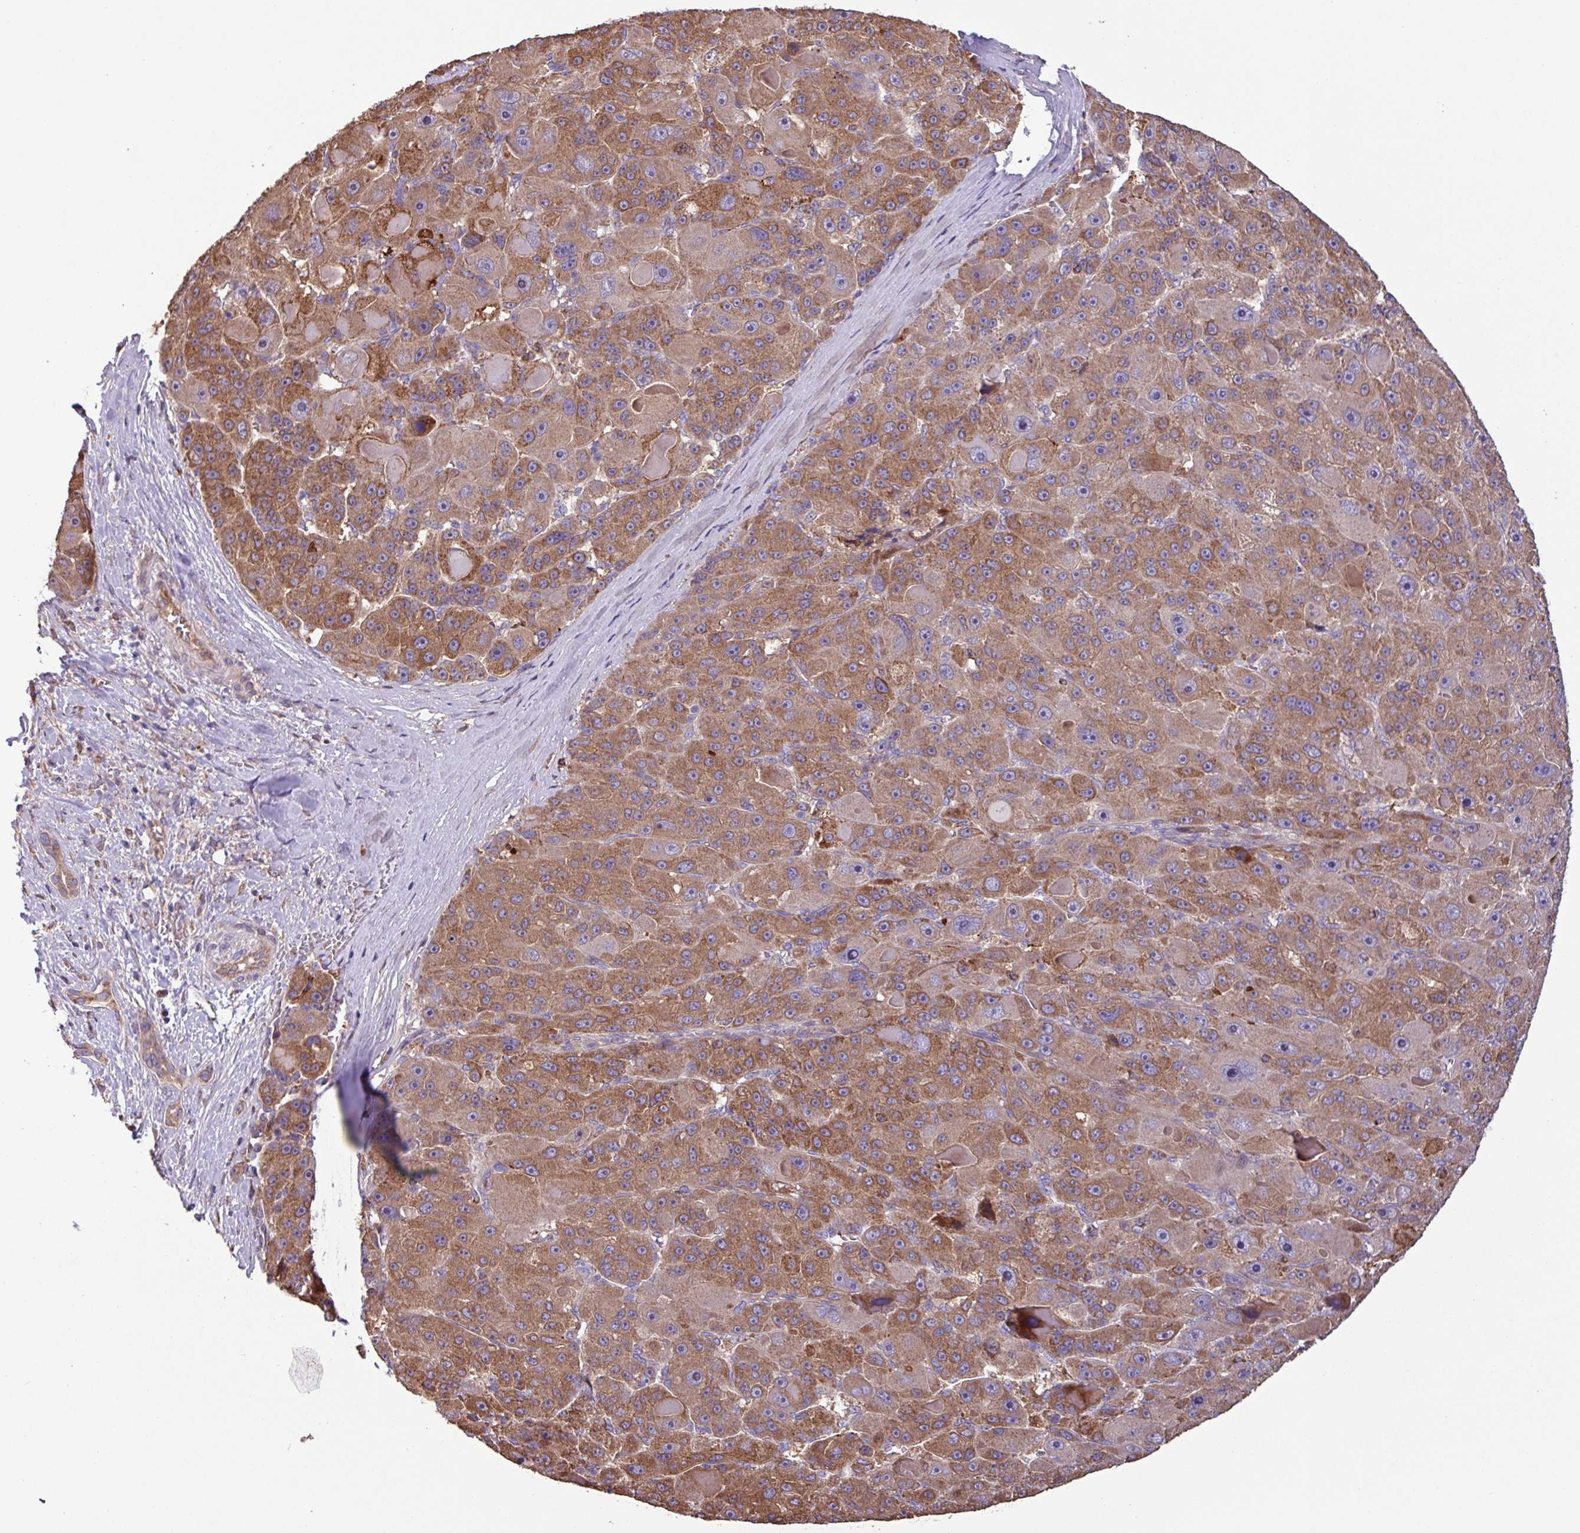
{"staining": {"intensity": "moderate", "quantity": ">75%", "location": "cytoplasmic/membranous"}, "tissue": "liver cancer", "cell_type": "Tumor cells", "image_type": "cancer", "snomed": [{"axis": "morphology", "description": "Carcinoma, Hepatocellular, NOS"}, {"axis": "topography", "description": "Liver"}], "caption": "Immunohistochemistry (IHC) photomicrograph of neoplastic tissue: liver hepatocellular carcinoma stained using immunohistochemistry (IHC) displays medium levels of moderate protein expression localized specifically in the cytoplasmic/membranous of tumor cells, appearing as a cytoplasmic/membranous brown color.", "gene": "PTPRQ", "patient": {"sex": "male", "age": 76}}